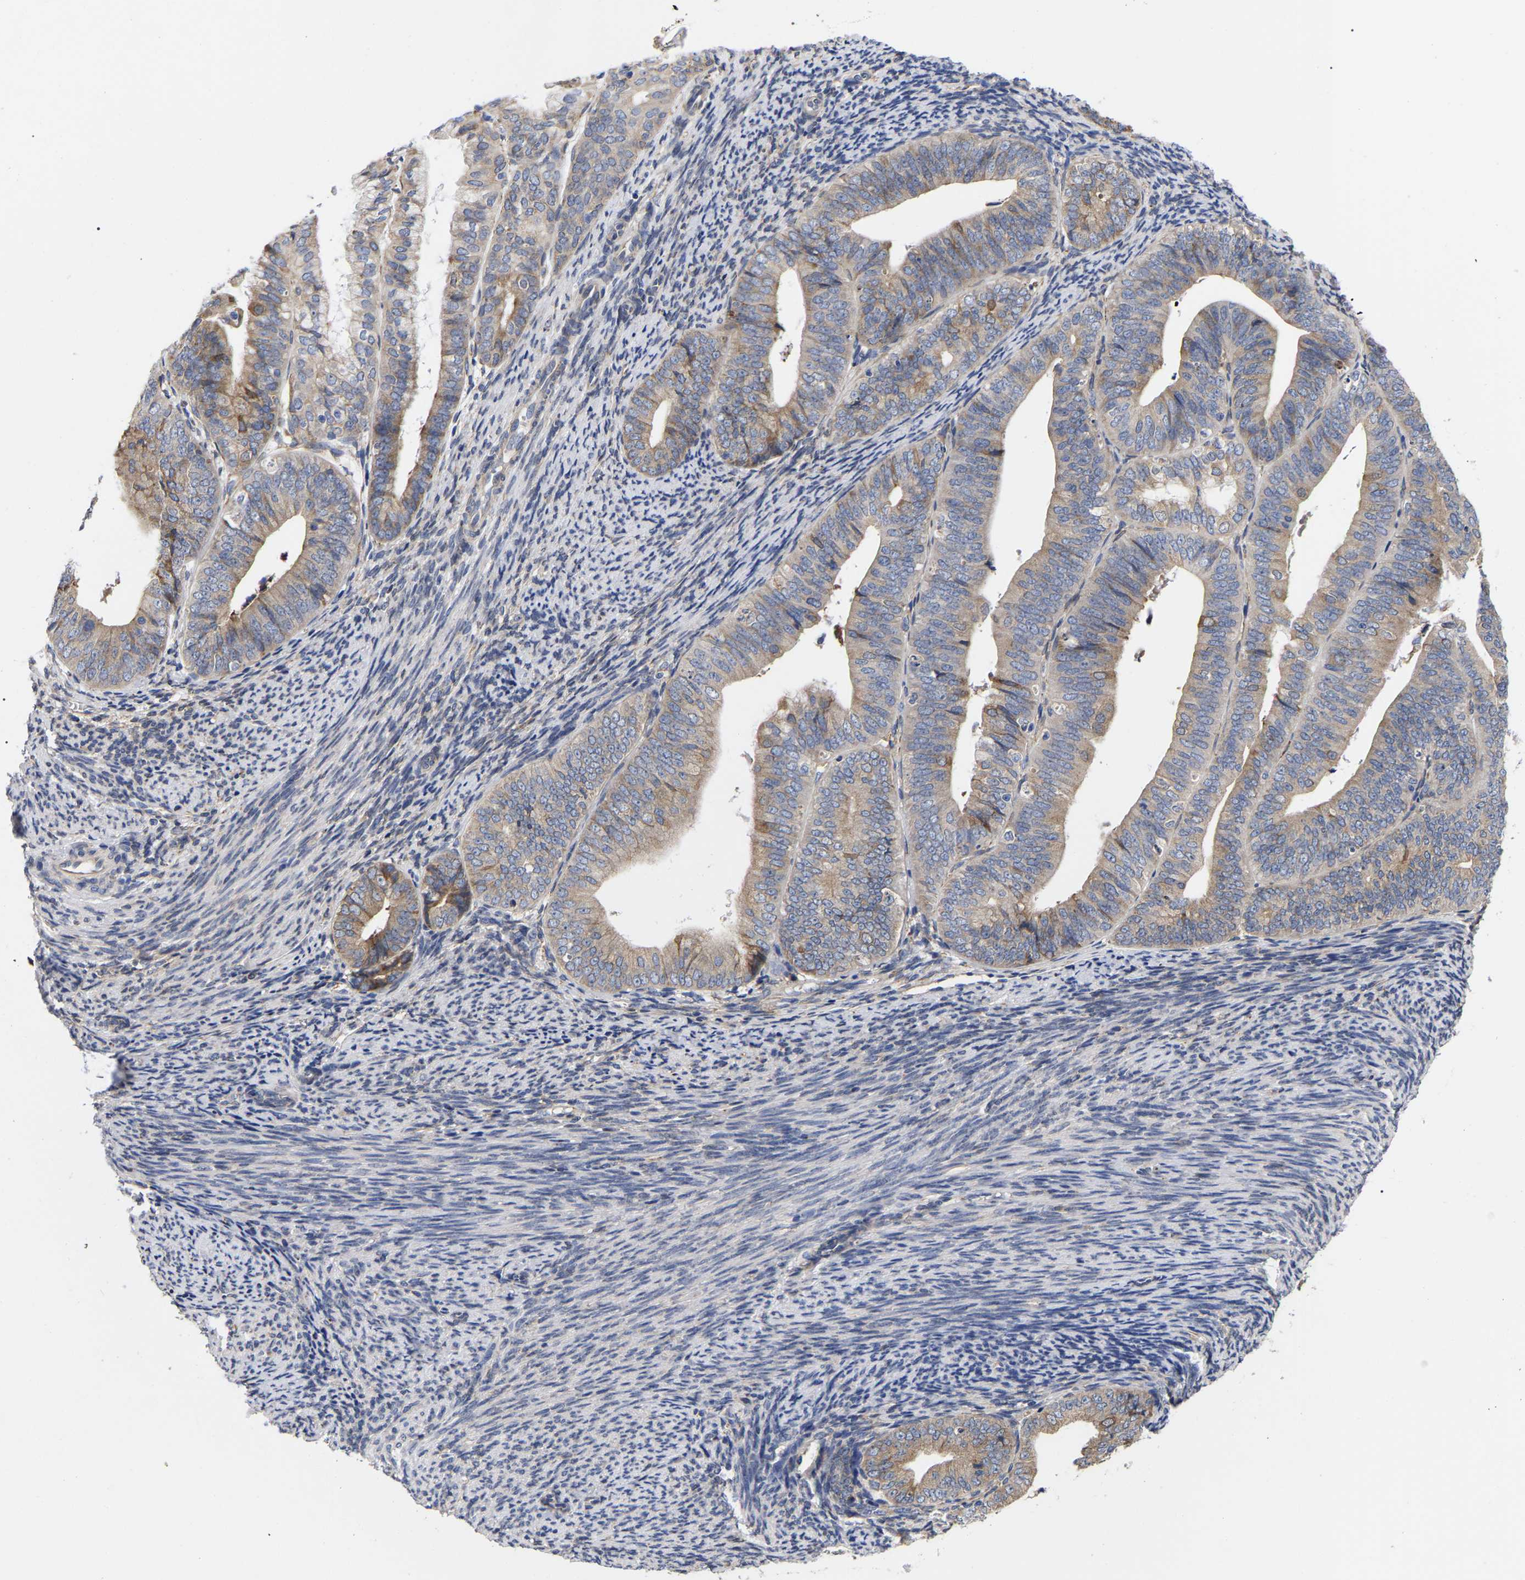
{"staining": {"intensity": "moderate", "quantity": ">75%", "location": "cytoplasmic/membranous"}, "tissue": "endometrial cancer", "cell_type": "Tumor cells", "image_type": "cancer", "snomed": [{"axis": "morphology", "description": "Adenocarcinoma, NOS"}, {"axis": "topography", "description": "Endometrium"}], "caption": "This micrograph reveals immunohistochemistry staining of human endometrial adenocarcinoma, with medium moderate cytoplasmic/membranous expression in approximately >75% of tumor cells.", "gene": "CFAP298", "patient": {"sex": "female", "age": 63}}